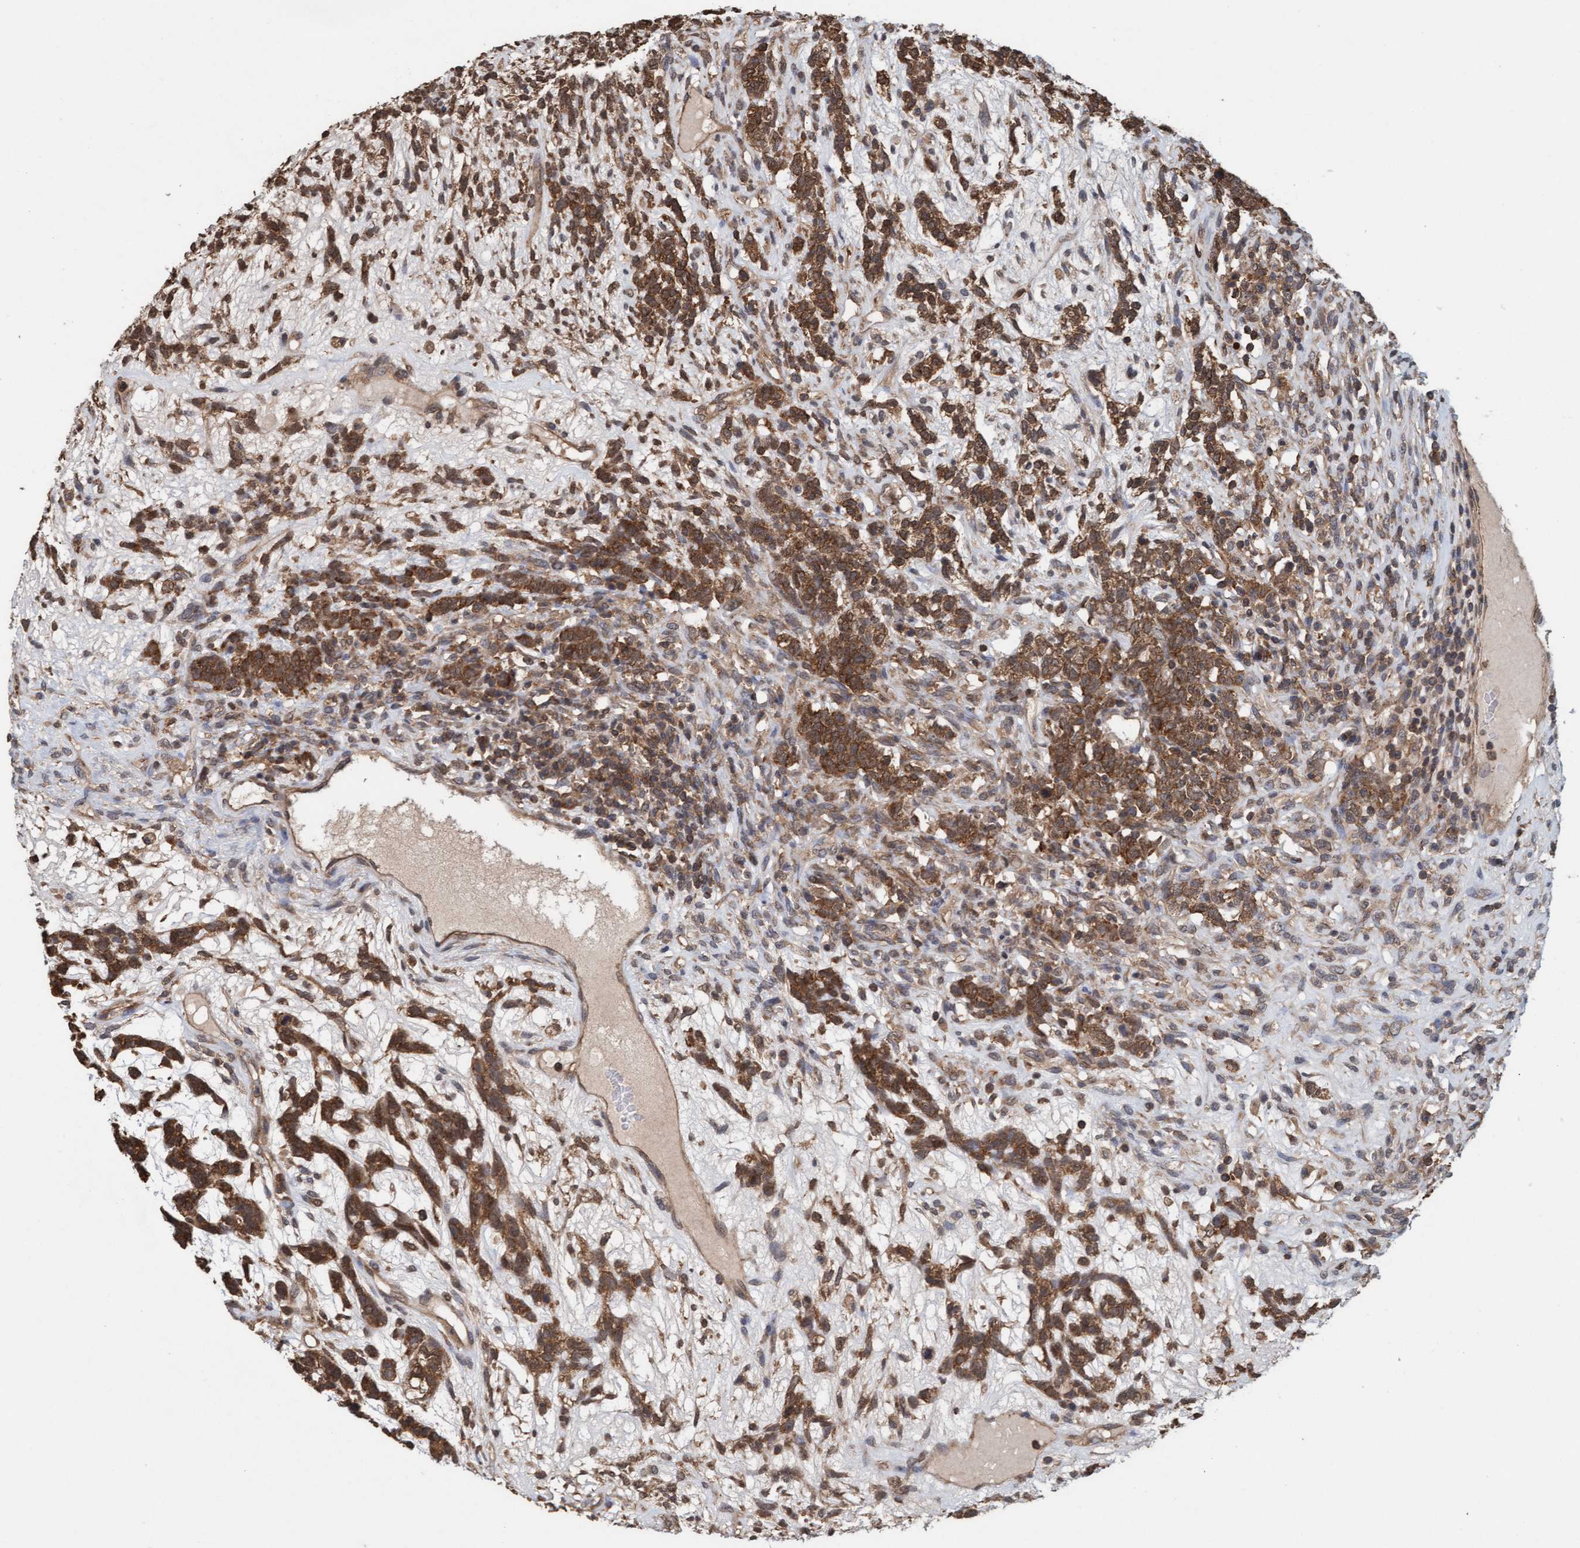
{"staining": {"intensity": "moderate", "quantity": ">75%", "location": "cytoplasmic/membranous"}, "tissue": "testis cancer", "cell_type": "Tumor cells", "image_type": "cancer", "snomed": [{"axis": "morphology", "description": "Seminoma, NOS"}, {"axis": "topography", "description": "Testis"}], "caption": "Immunohistochemical staining of testis cancer (seminoma) exhibits moderate cytoplasmic/membranous protein staining in about >75% of tumor cells.", "gene": "FXR2", "patient": {"sex": "male", "age": 28}}